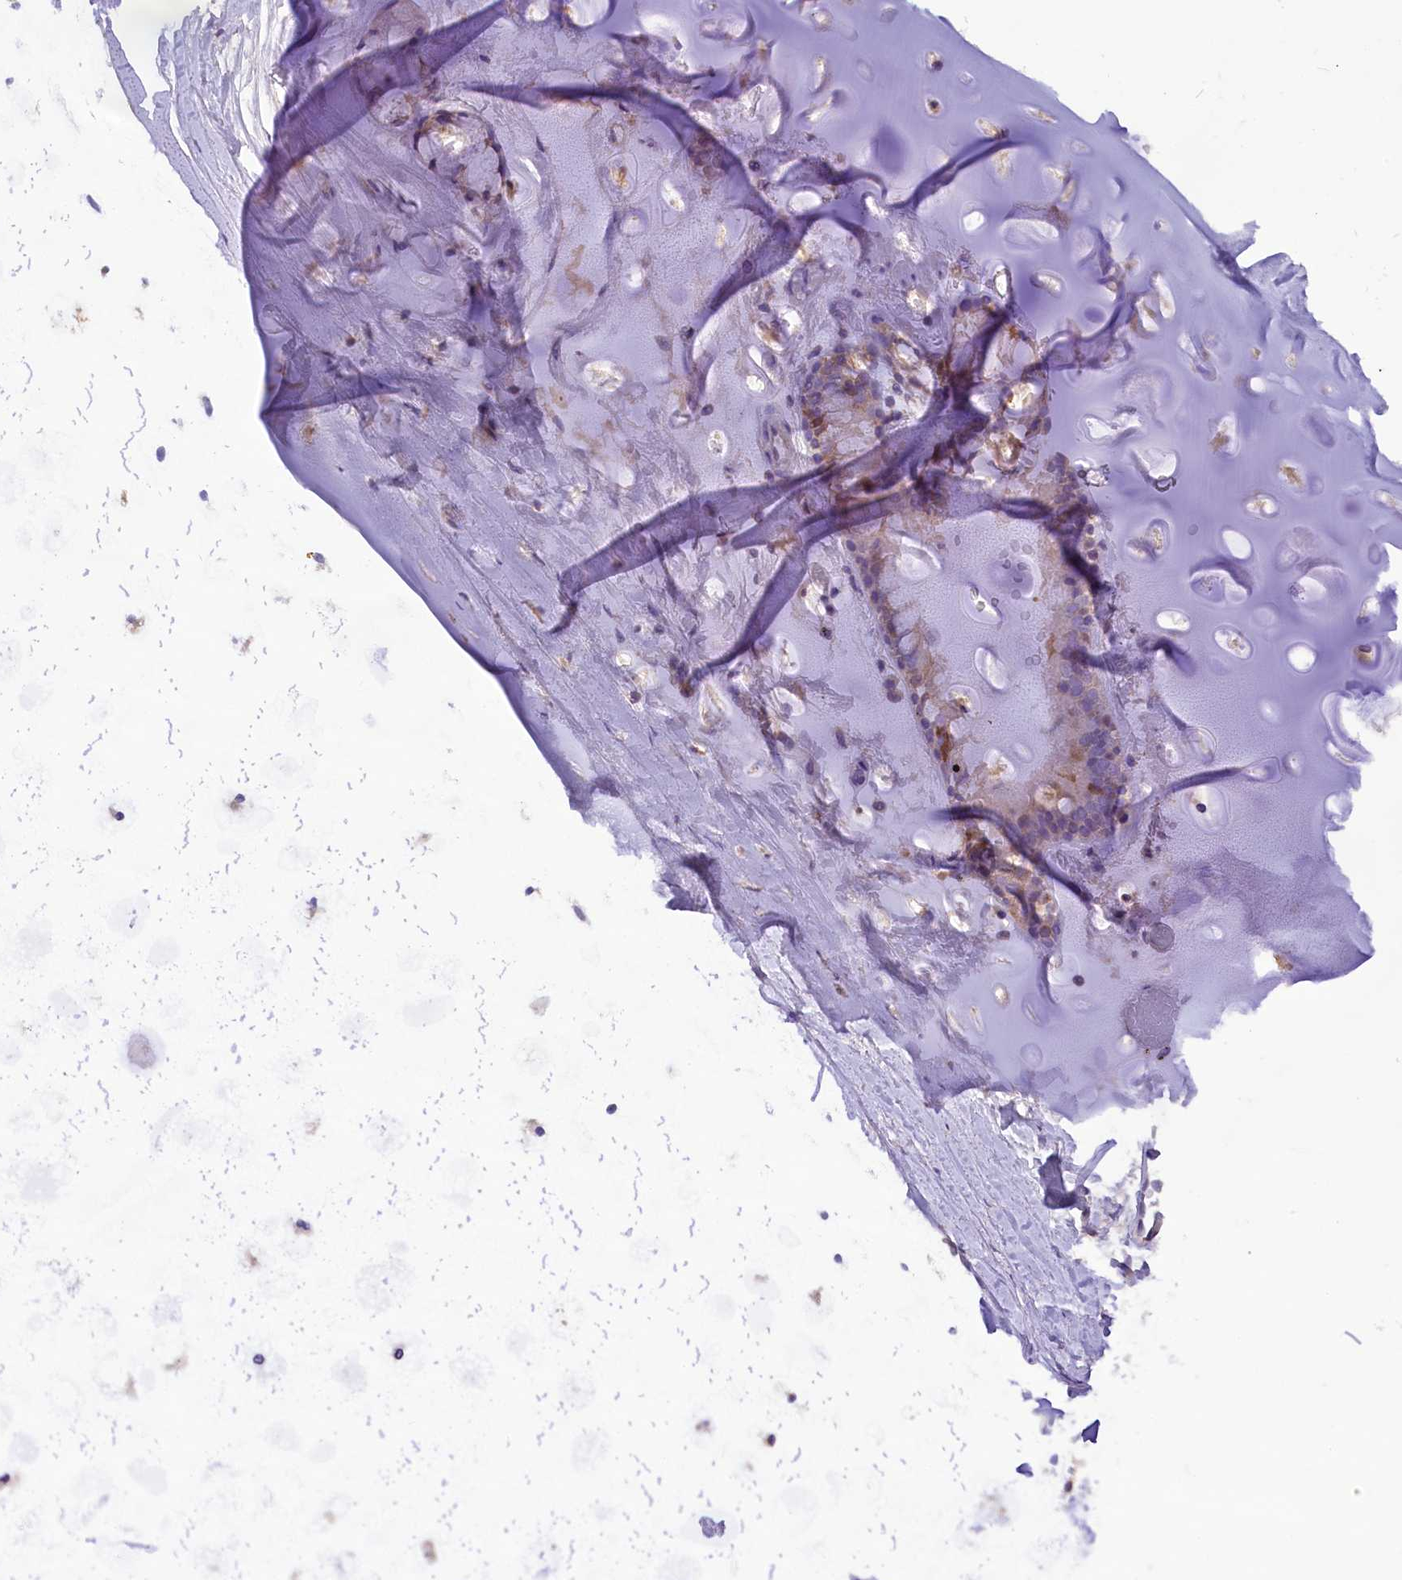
{"staining": {"intensity": "negative", "quantity": "none", "location": "none"}, "tissue": "adipose tissue", "cell_type": "Adipocytes", "image_type": "normal", "snomed": [{"axis": "morphology", "description": "Normal tissue, NOS"}, {"axis": "topography", "description": "Lymph node"}, {"axis": "topography", "description": "Bronchus"}], "caption": "IHC image of benign human adipose tissue stained for a protein (brown), which exhibits no positivity in adipocytes. Brightfield microscopy of IHC stained with DAB (3,3'-diaminobenzidine) (brown) and hematoxylin (blue), captured at high magnification.", "gene": "AP3B2", "patient": {"sex": "male", "age": 63}}